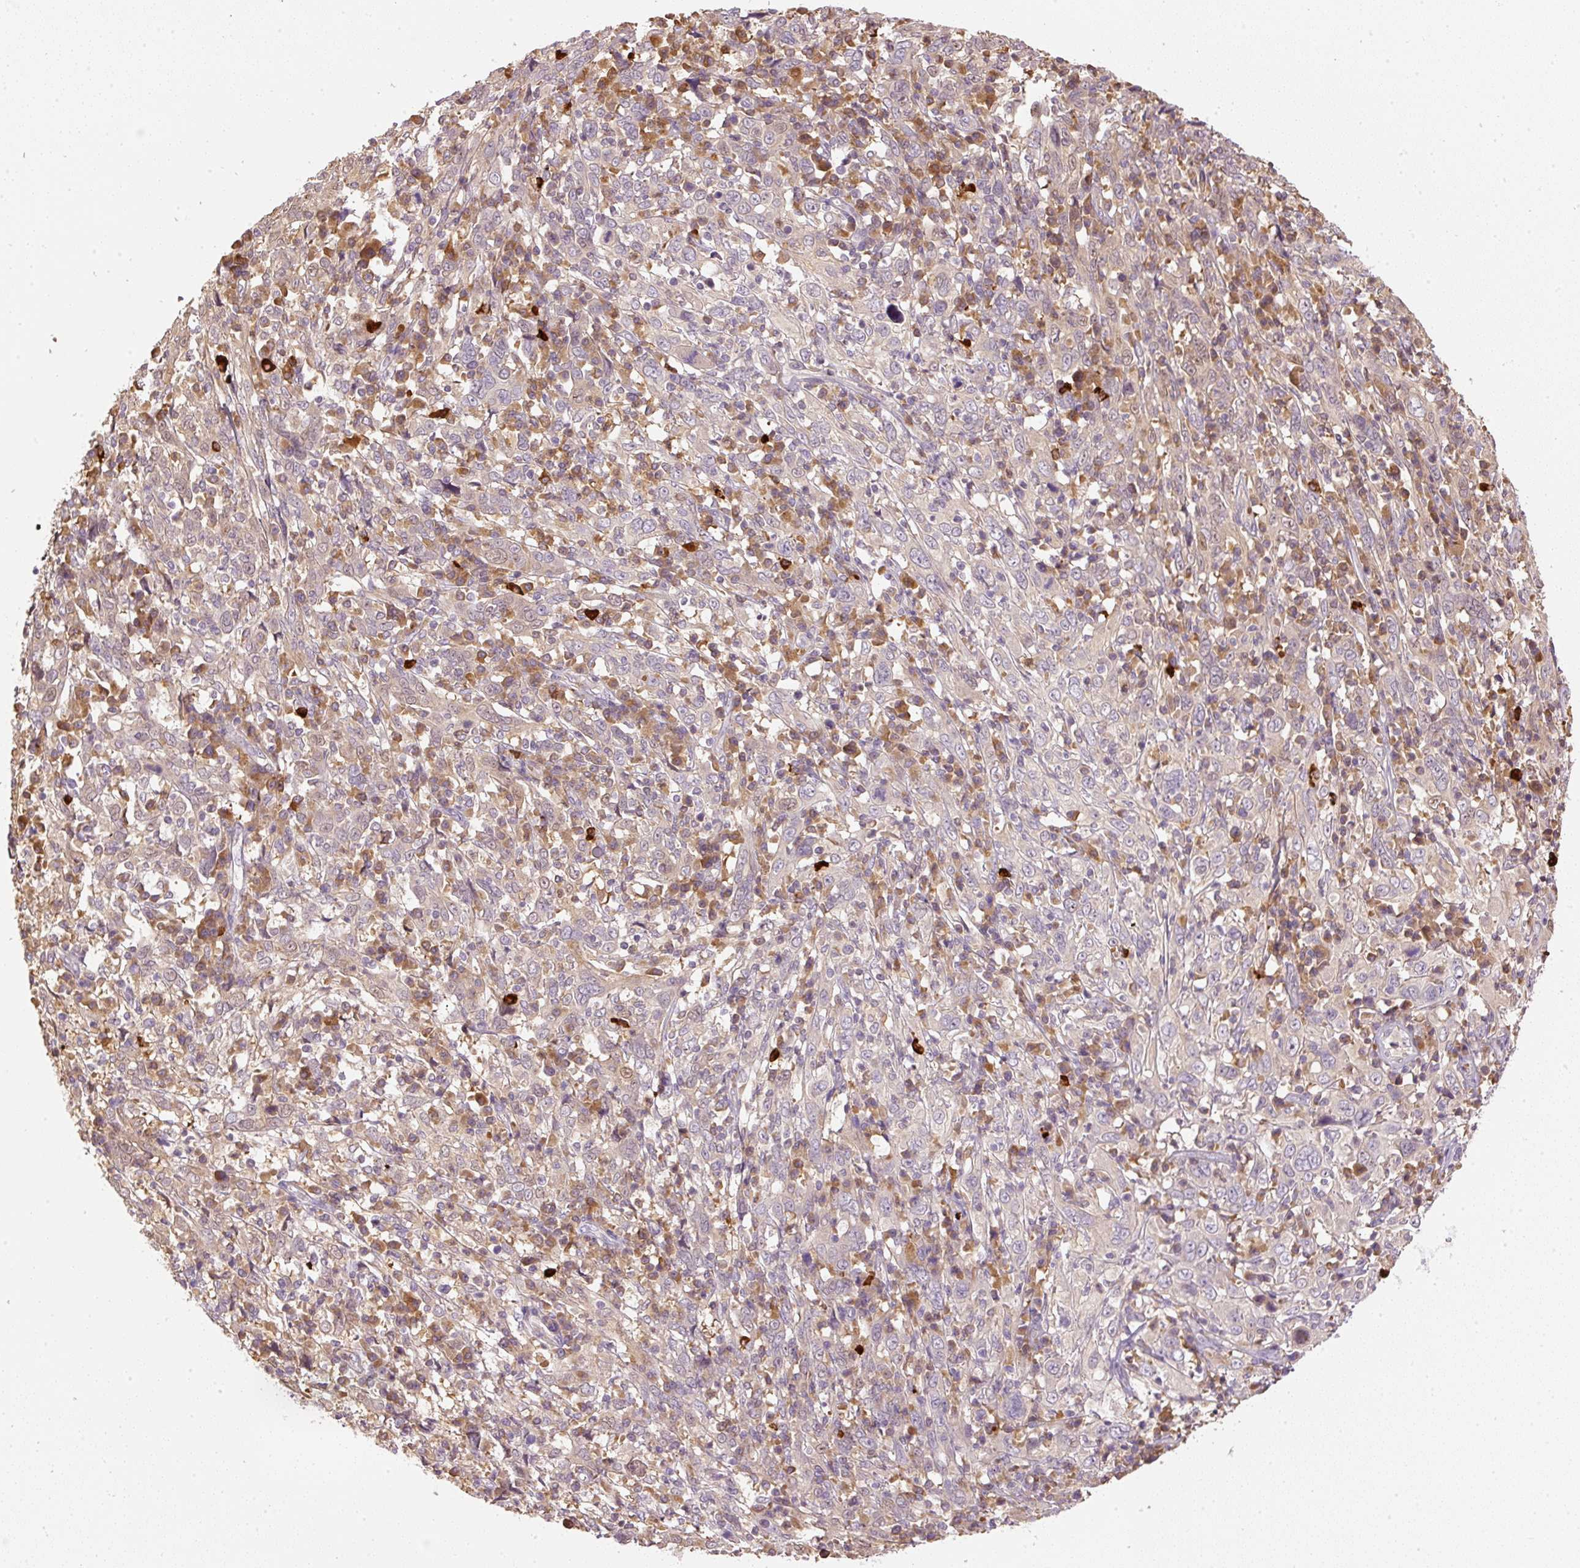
{"staining": {"intensity": "negative", "quantity": "none", "location": "none"}, "tissue": "cervical cancer", "cell_type": "Tumor cells", "image_type": "cancer", "snomed": [{"axis": "morphology", "description": "Squamous cell carcinoma, NOS"}, {"axis": "topography", "description": "Cervix"}], "caption": "Cervical cancer (squamous cell carcinoma) stained for a protein using immunohistochemistry demonstrates no positivity tumor cells.", "gene": "CTTNBP2", "patient": {"sex": "female", "age": 46}}